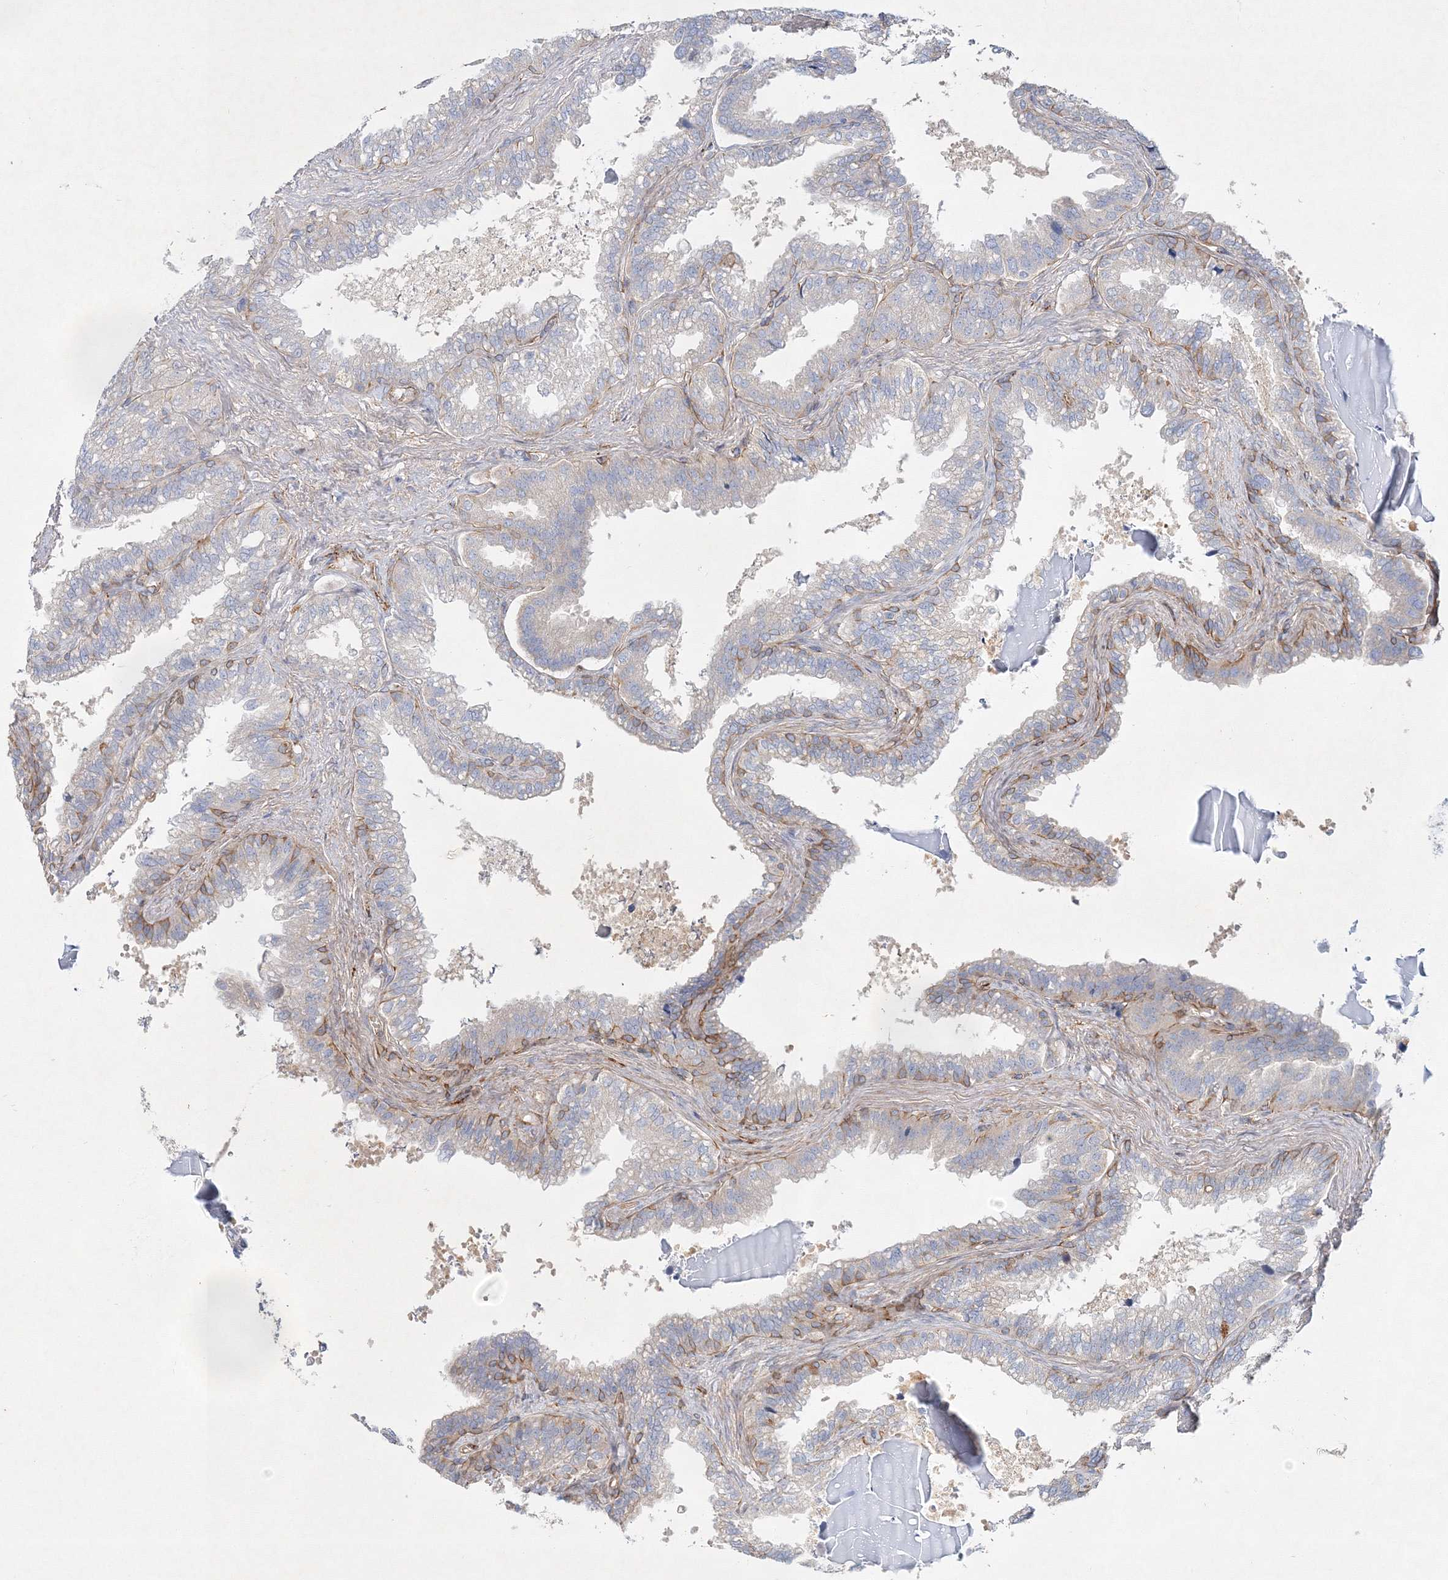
{"staining": {"intensity": "moderate", "quantity": "<25%", "location": "cytoplasmic/membranous"}, "tissue": "seminal vesicle", "cell_type": "Glandular cells", "image_type": "normal", "snomed": [{"axis": "morphology", "description": "Normal tissue, NOS"}, {"axis": "topography", "description": "Seminal veicle"}], "caption": "Benign seminal vesicle was stained to show a protein in brown. There is low levels of moderate cytoplasmic/membranous expression in approximately <25% of glandular cells.", "gene": "ZFYVE16", "patient": {"sex": "male", "age": 46}}